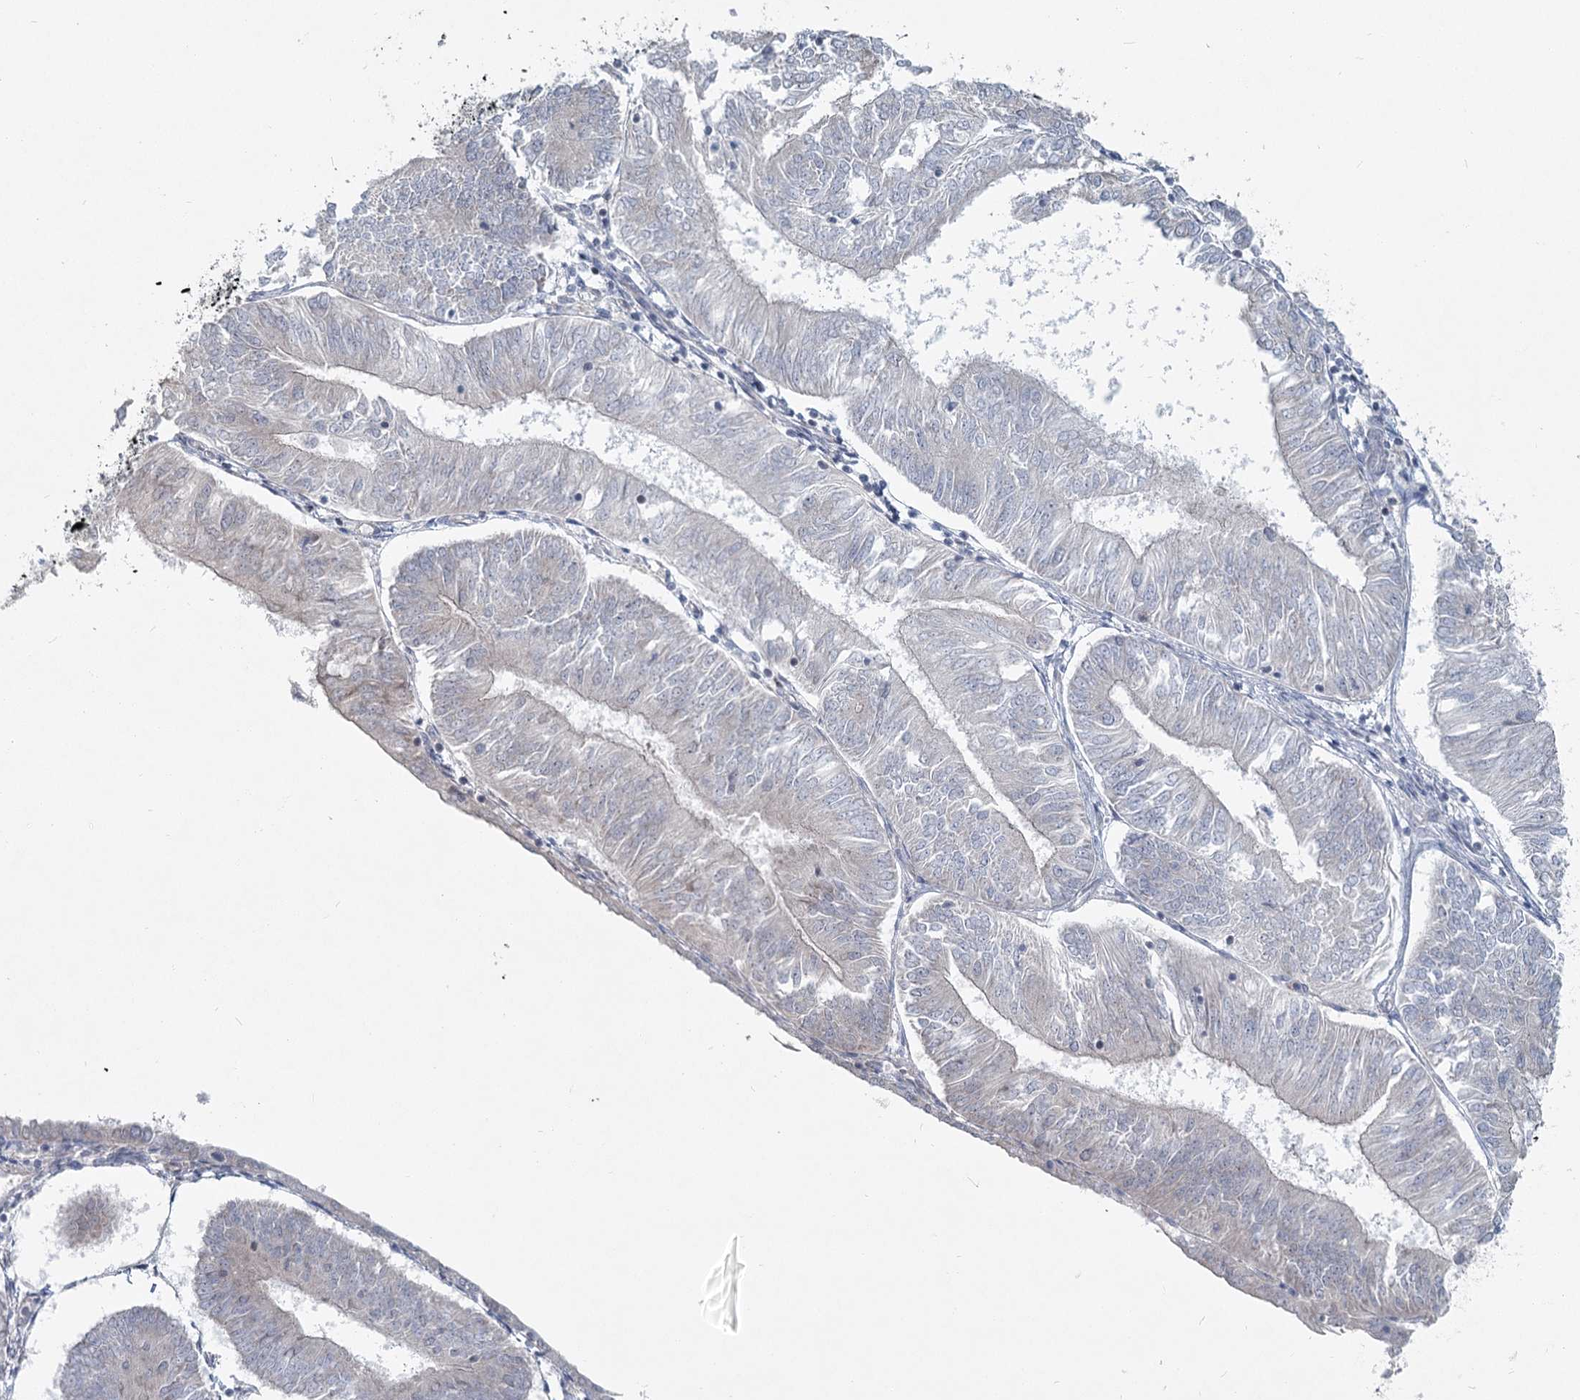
{"staining": {"intensity": "negative", "quantity": "none", "location": "none"}, "tissue": "endometrial cancer", "cell_type": "Tumor cells", "image_type": "cancer", "snomed": [{"axis": "morphology", "description": "Adenocarcinoma, NOS"}, {"axis": "topography", "description": "Endometrium"}], "caption": "This is an immunohistochemistry image of endometrial cancer. There is no positivity in tumor cells.", "gene": "SPINK13", "patient": {"sex": "female", "age": 58}}